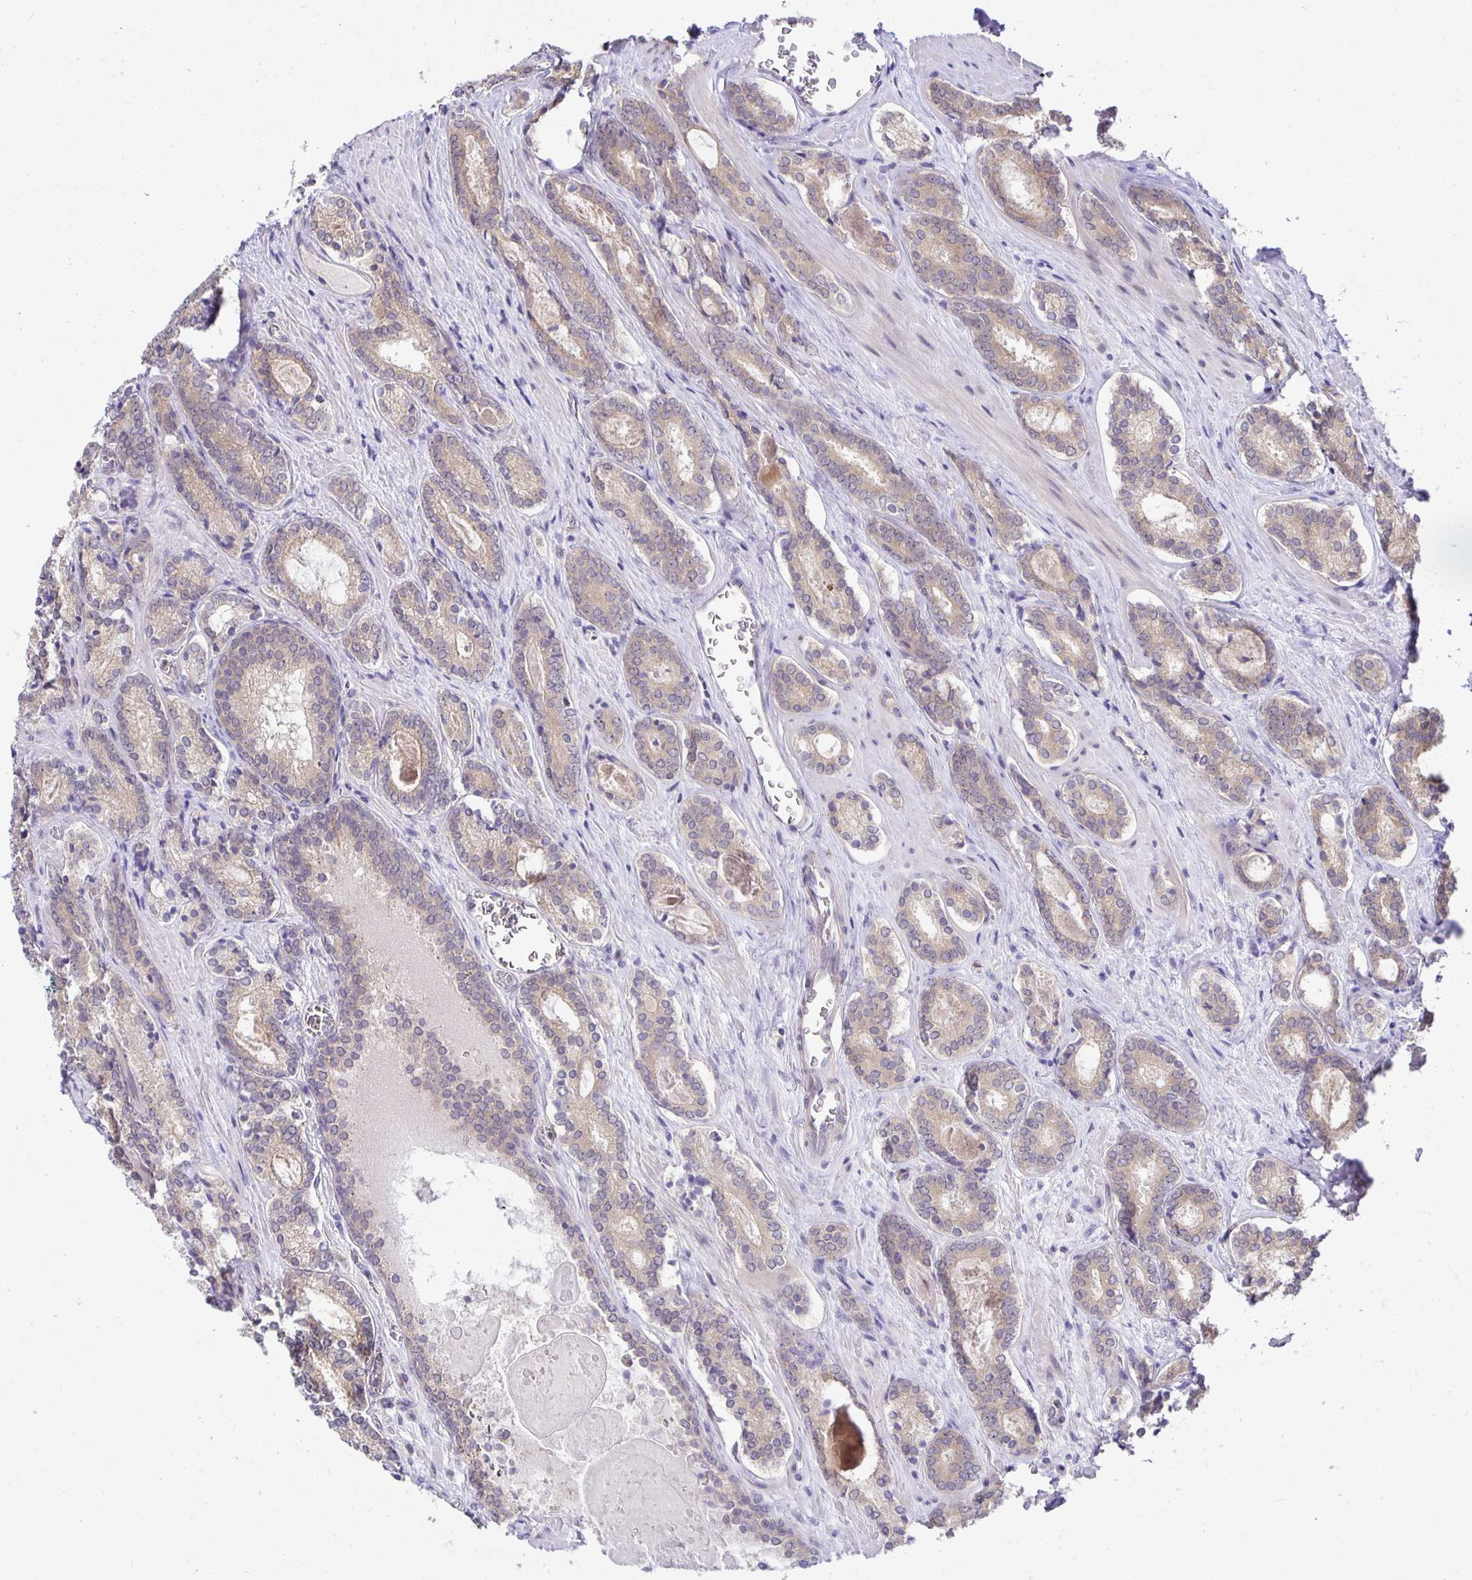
{"staining": {"intensity": "weak", "quantity": "25%-75%", "location": "cytoplasmic/membranous"}, "tissue": "prostate cancer", "cell_type": "Tumor cells", "image_type": "cancer", "snomed": [{"axis": "morphology", "description": "Adenocarcinoma, Low grade"}, {"axis": "topography", "description": "Prostate"}], "caption": "A high-resolution micrograph shows IHC staining of prostate cancer (adenocarcinoma (low-grade)), which demonstrates weak cytoplasmic/membranous staining in approximately 25%-75% of tumor cells.", "gene": "MIEN1", "patient": {"sex": "male", "age": 62}}